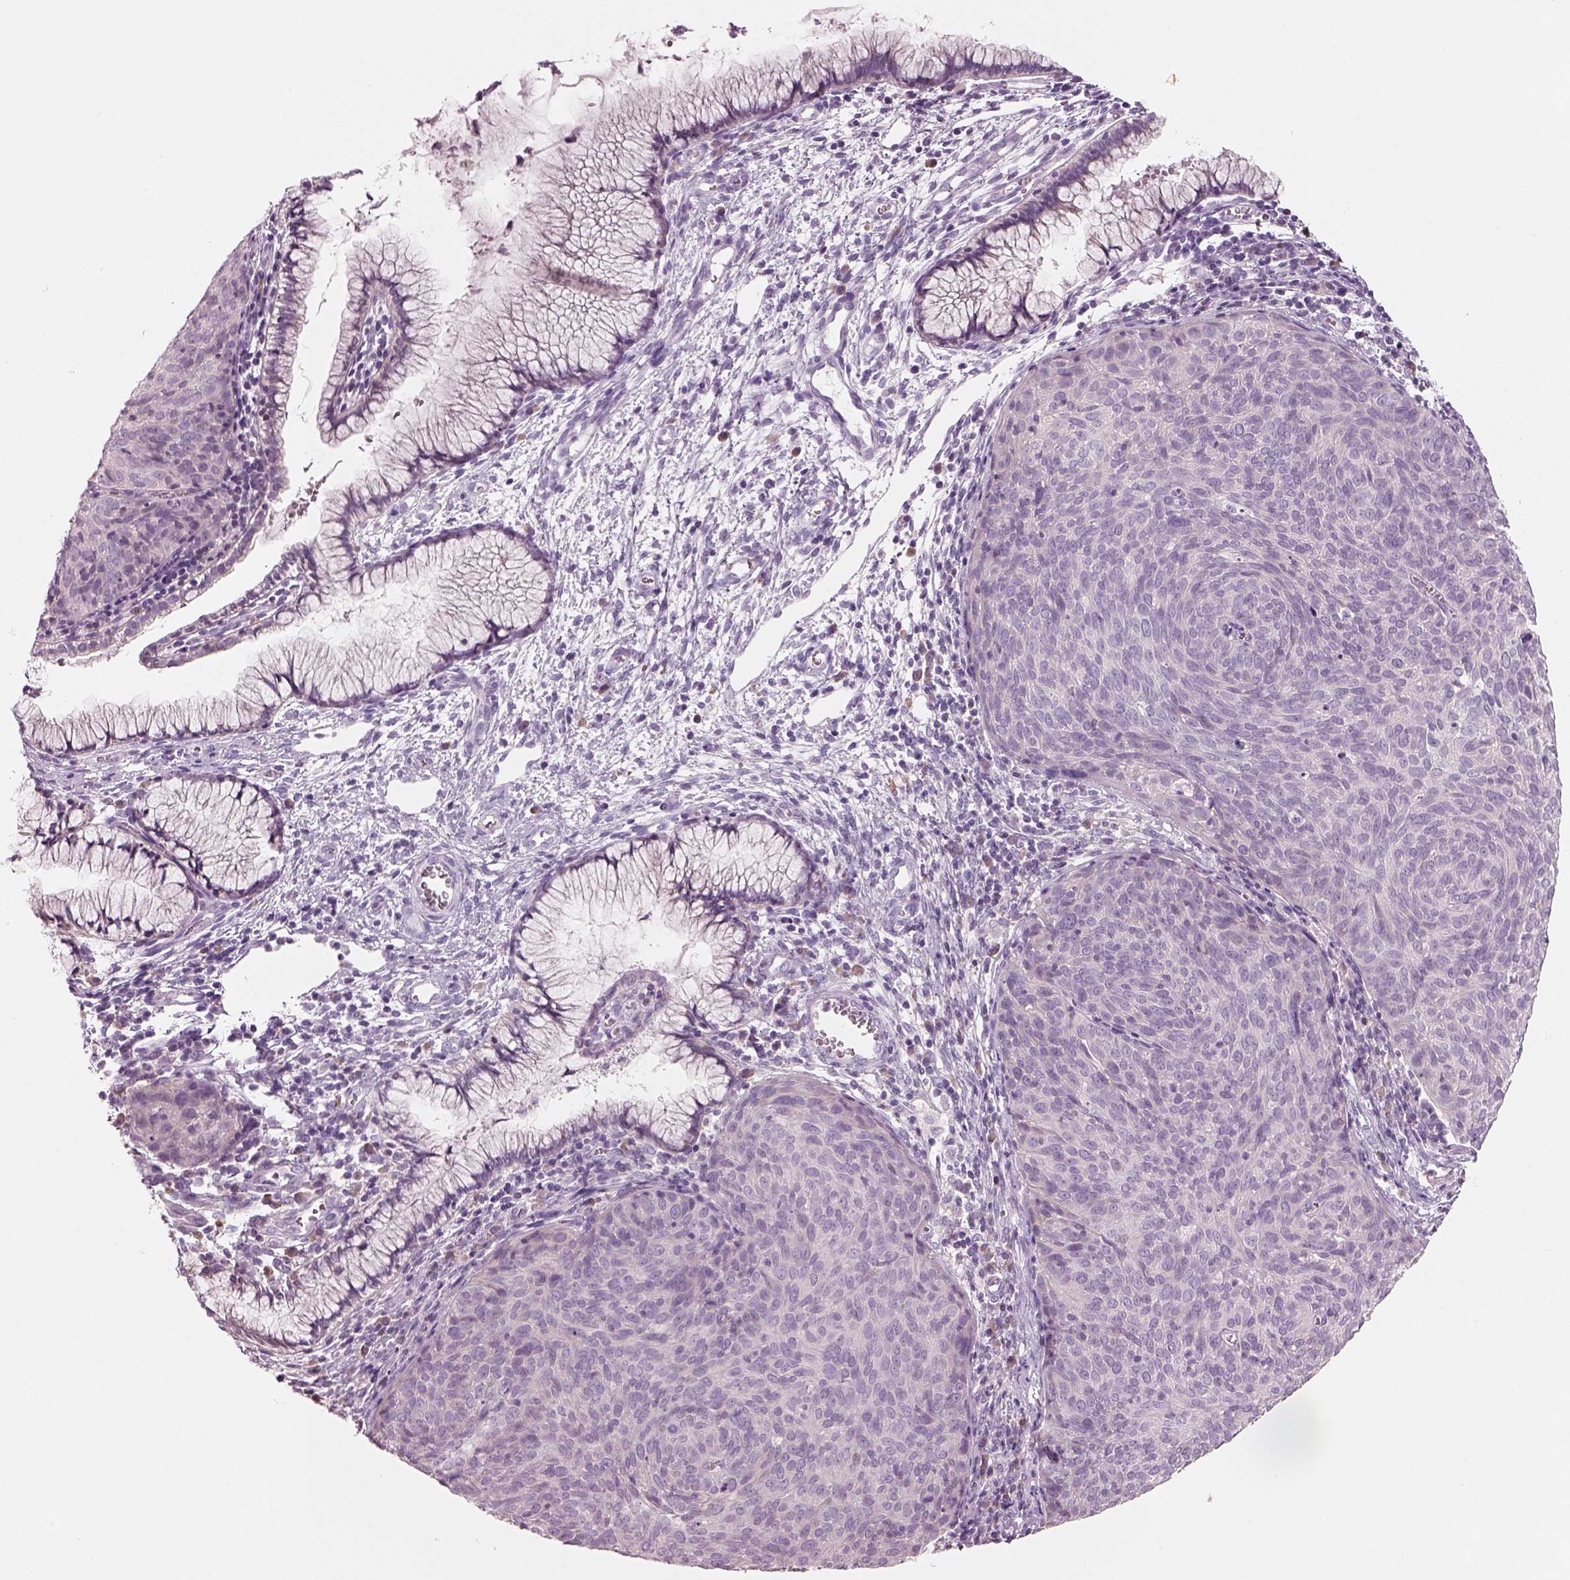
{"staining": {"intensity": "negative", "quantity": "none", "location": "none"}, "tissue": "cervical cancer", "cell_type": "Tumor cells", "image_type": "cancer", "snomed": [{"axis": "morphology", "description": "Squamous cell carcinoma, NOS"}, {"axis": "topography", "description": "Cervix"}], "caption": "IHC of human cervical cancer (squamous cell carcinoma) demonstrates no expression in tumor cells.", "gene": "SLC27A2", "patient": {"sex": "female", "age": 39}}